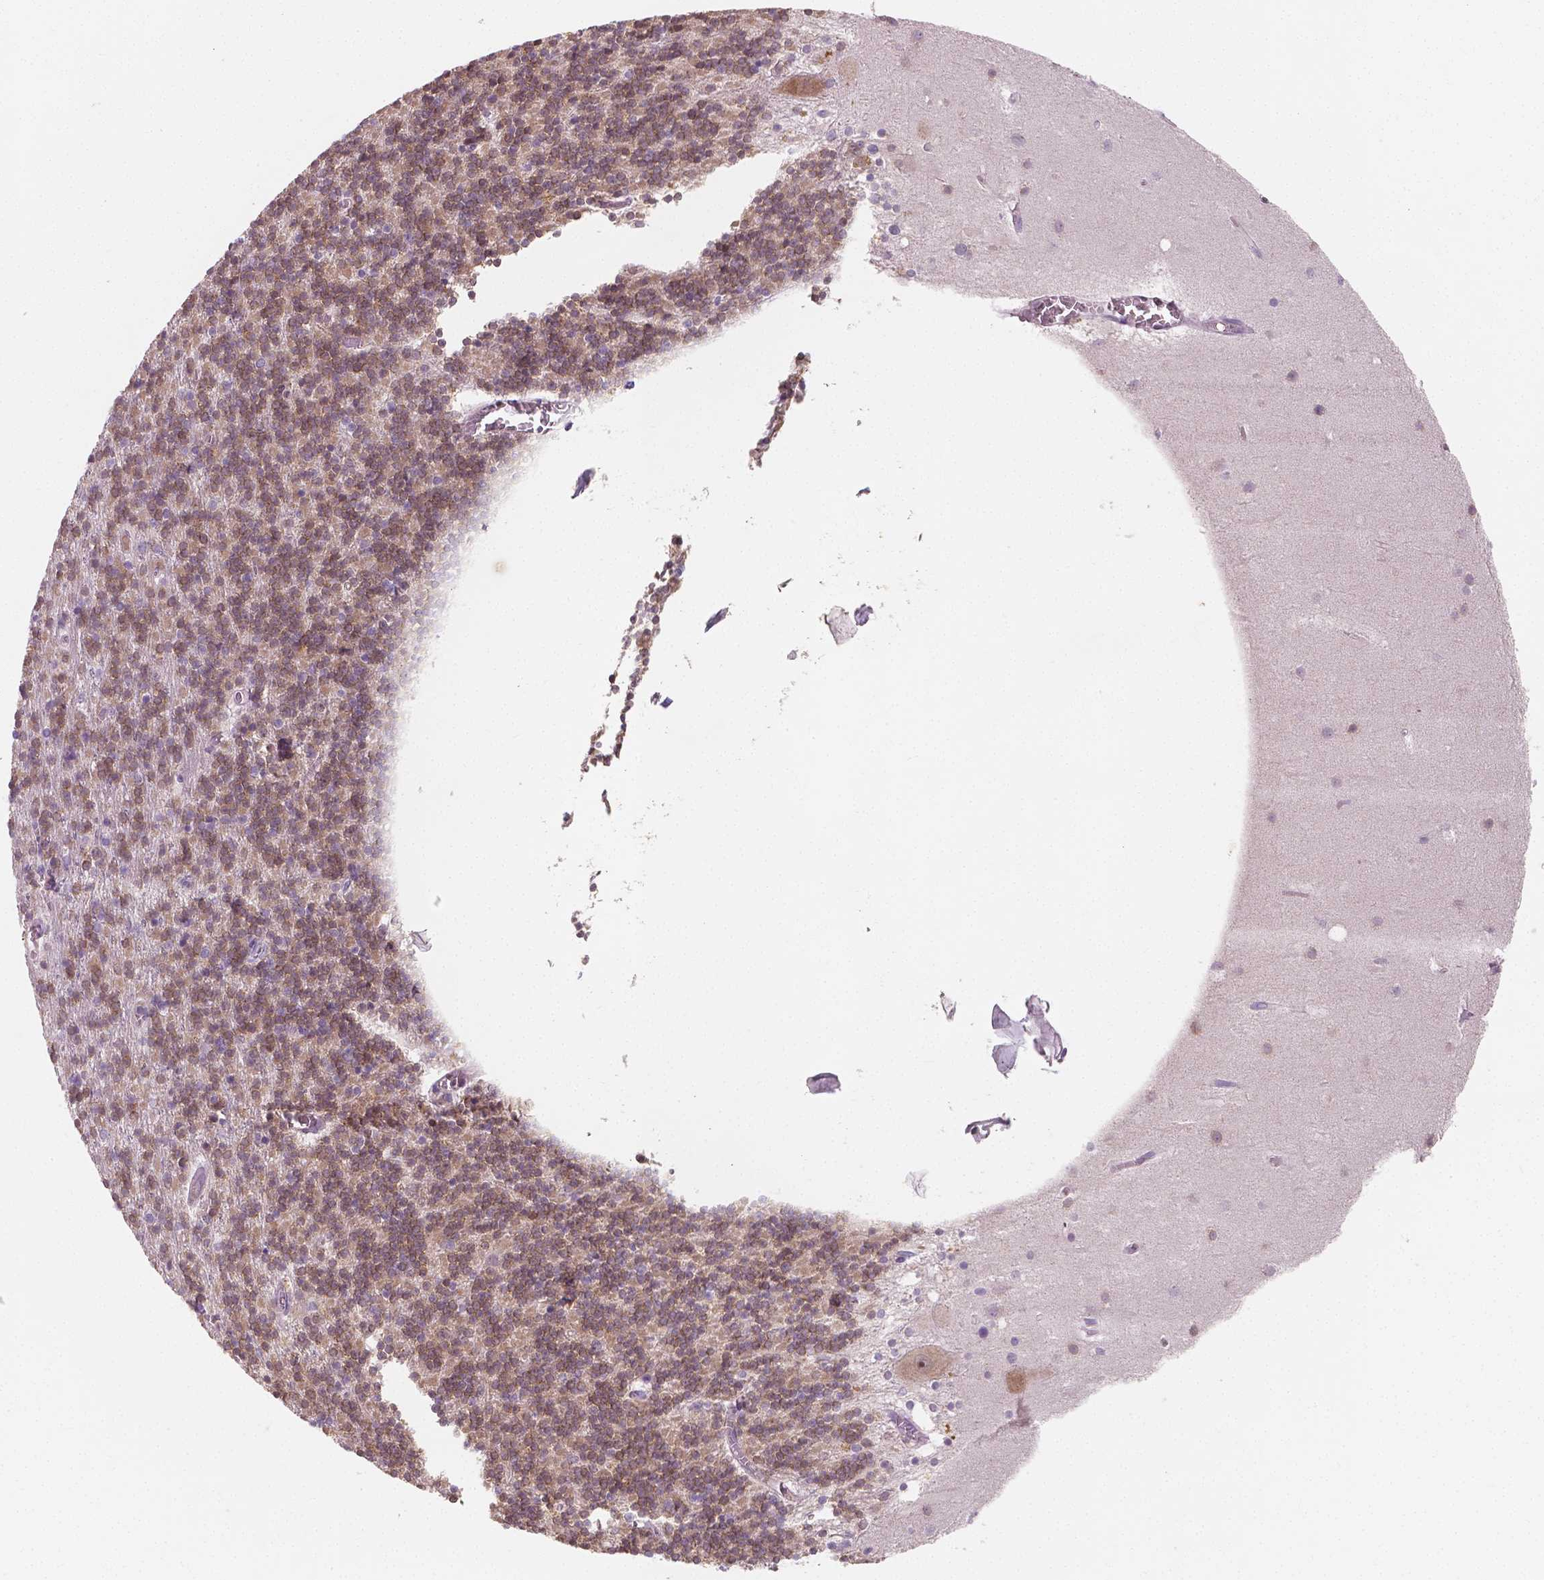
{"staining": {"intensity": "moderate", "quantity": "<25%", "location": "cytoplasmic/membranous,nuclear"}, "tissue": "cerebellum", "cell_type": "Cells in granular layer", "image_type": "normal", "snomed": [{"axis": "morphology", "description": "Normal tissue, NOS"}, {"axis": "topography", "description": "Cerebellum"}], "caption": "A micrograph of human cerebellum stained for a protein displays moderate cytoplasmic/membranous,nuclear brown staining in cells in granular layer. The protein of interest is stained brown, and the nuclei are stained in blue (DAB IHC with brightfield microscopy, high magnification).", "gene": "LSM14B", "patient": {"sex": "male", "age": 70}}